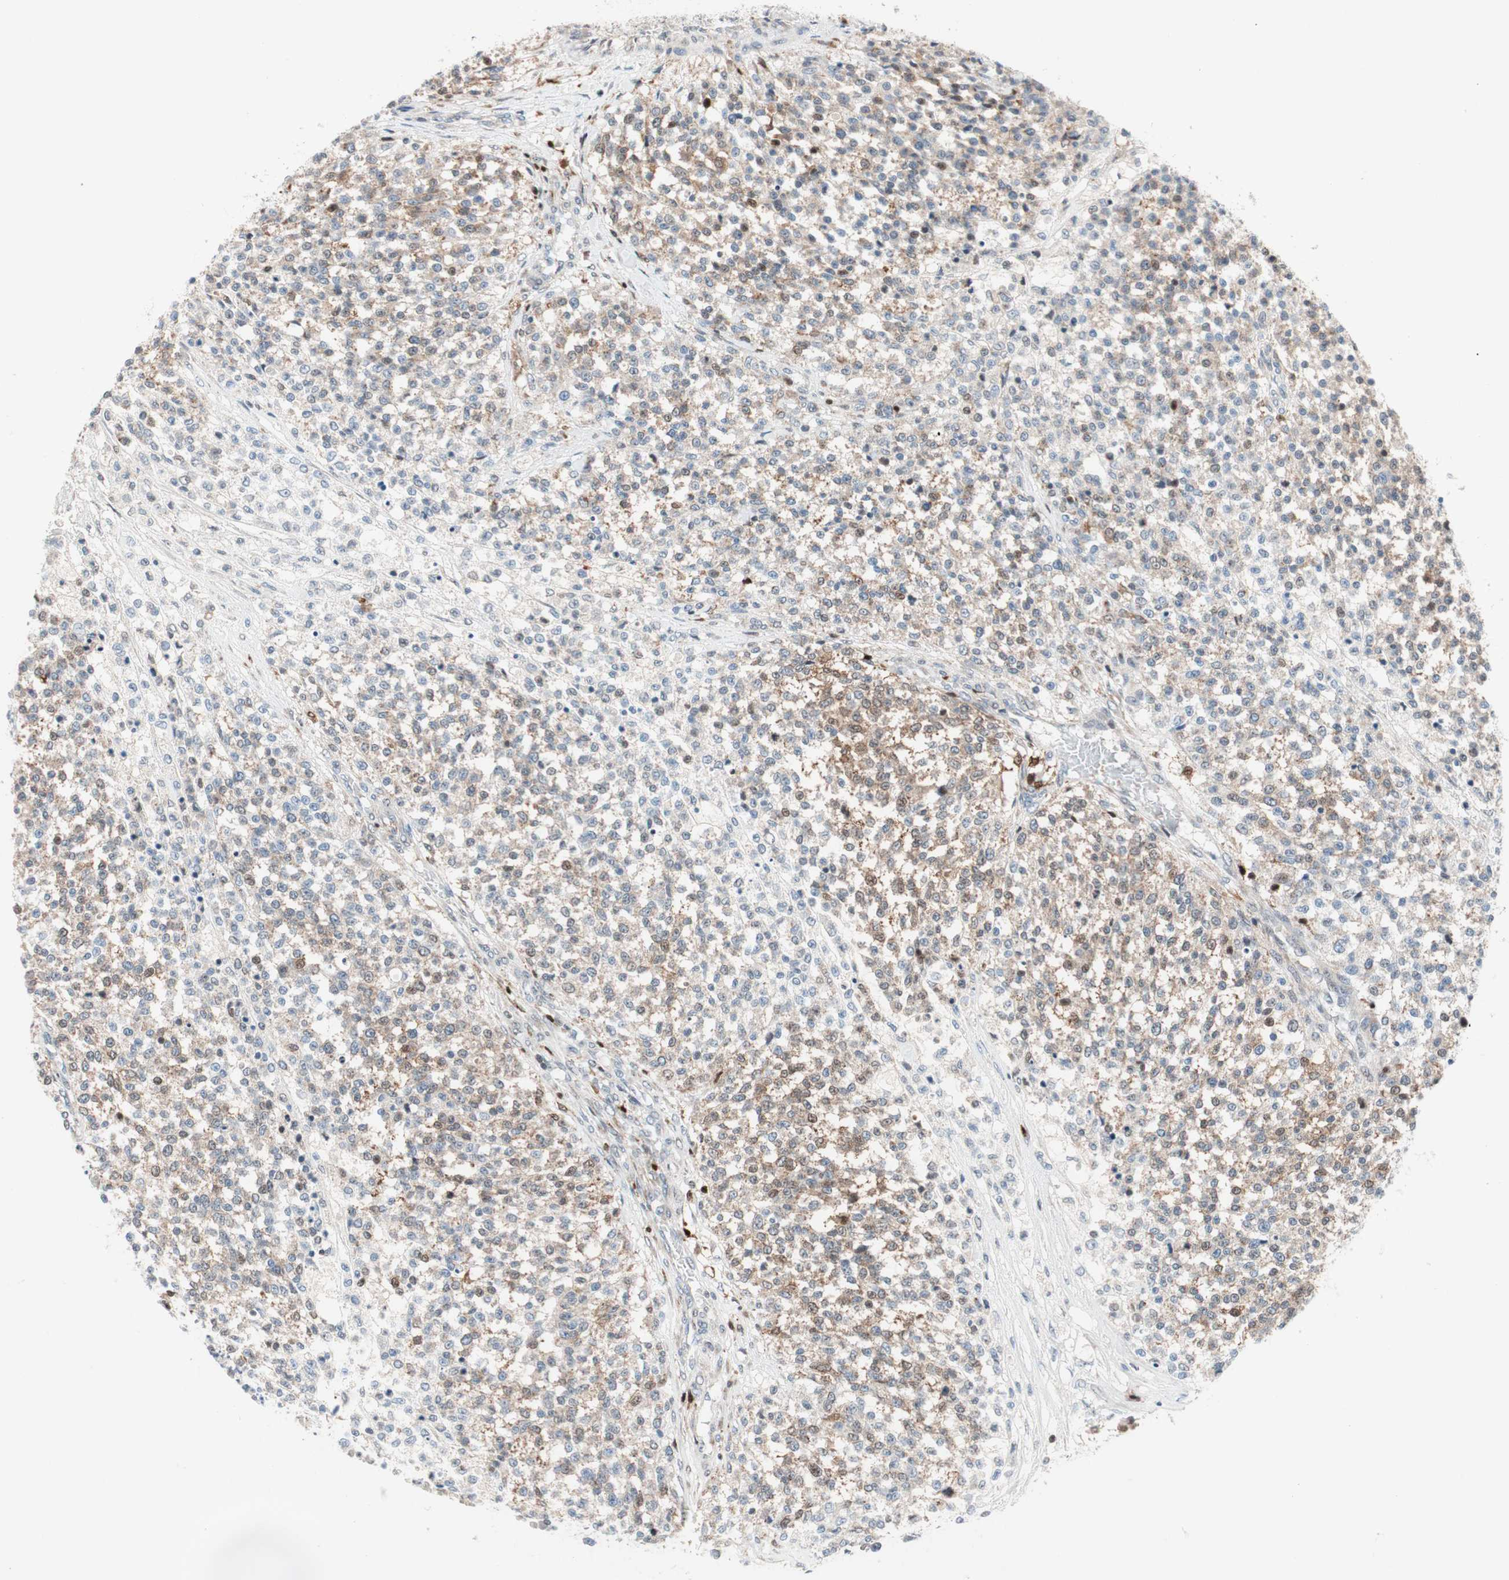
{"staining": {"intensity": "moderate", "quantity": "25%-75%", "location": "cytoplasmic/membranous,nuclear"}, "tissue": "testis cancer", "cell_type": "Tumor cells", "image_type": "cancer", "snomed": [{"axis": "morphology", "description": "Seminoma, NOS"}, {"axis": "topography", "description": "Testis"}], "caption": "High-power microscopy captured an IHC photomicrograph of testis cancer (seminoma), revealing moderate cytoplasmic/membranous and nuclear staining in about 25%-75% of tumor cells.", "gene": "RGS10", "patient": {"sex": "male", "age": 59}}